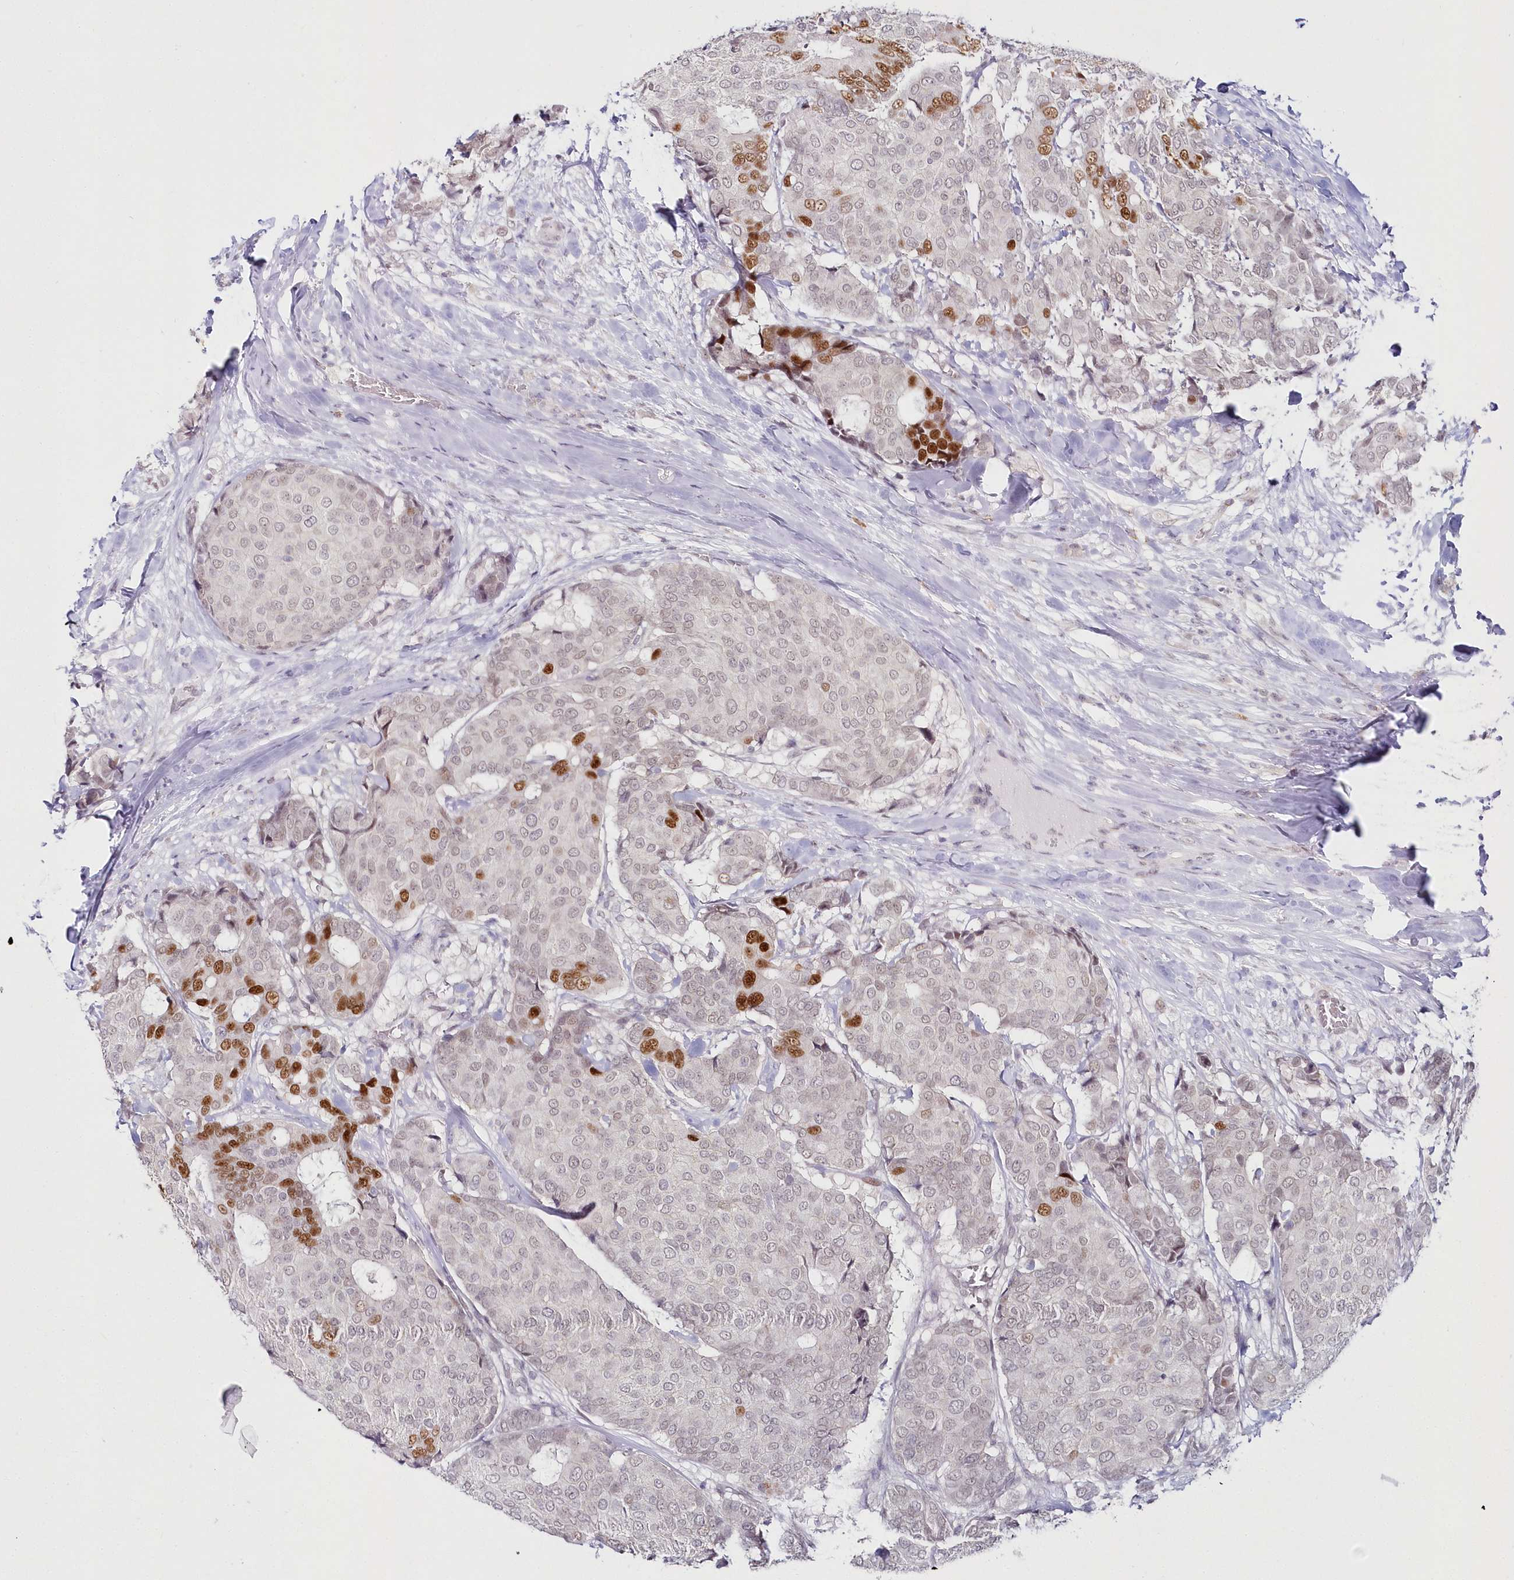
{"staining": {"intensity": "strong", "quantity": "<25%", "location": "nuclear"}, "tissue": "breast cancer", "cell_type": "Tumor cells", "image_type": "cancer", "snomed": [{"axis": "morphology", "description": "Duct carcinoma"}, {"axis": "topography", "description": "Breast"}], "caption": "DAB (3,3'-diaminobenzidine) immunohistochemical staining of human invasive ductal carcinoma (breast) demonstrates strong nuclear protein staining in approximately <25% of tumor cells.", "gene": "HYCC2", "patient": {"sex": "female", "age": 75}}